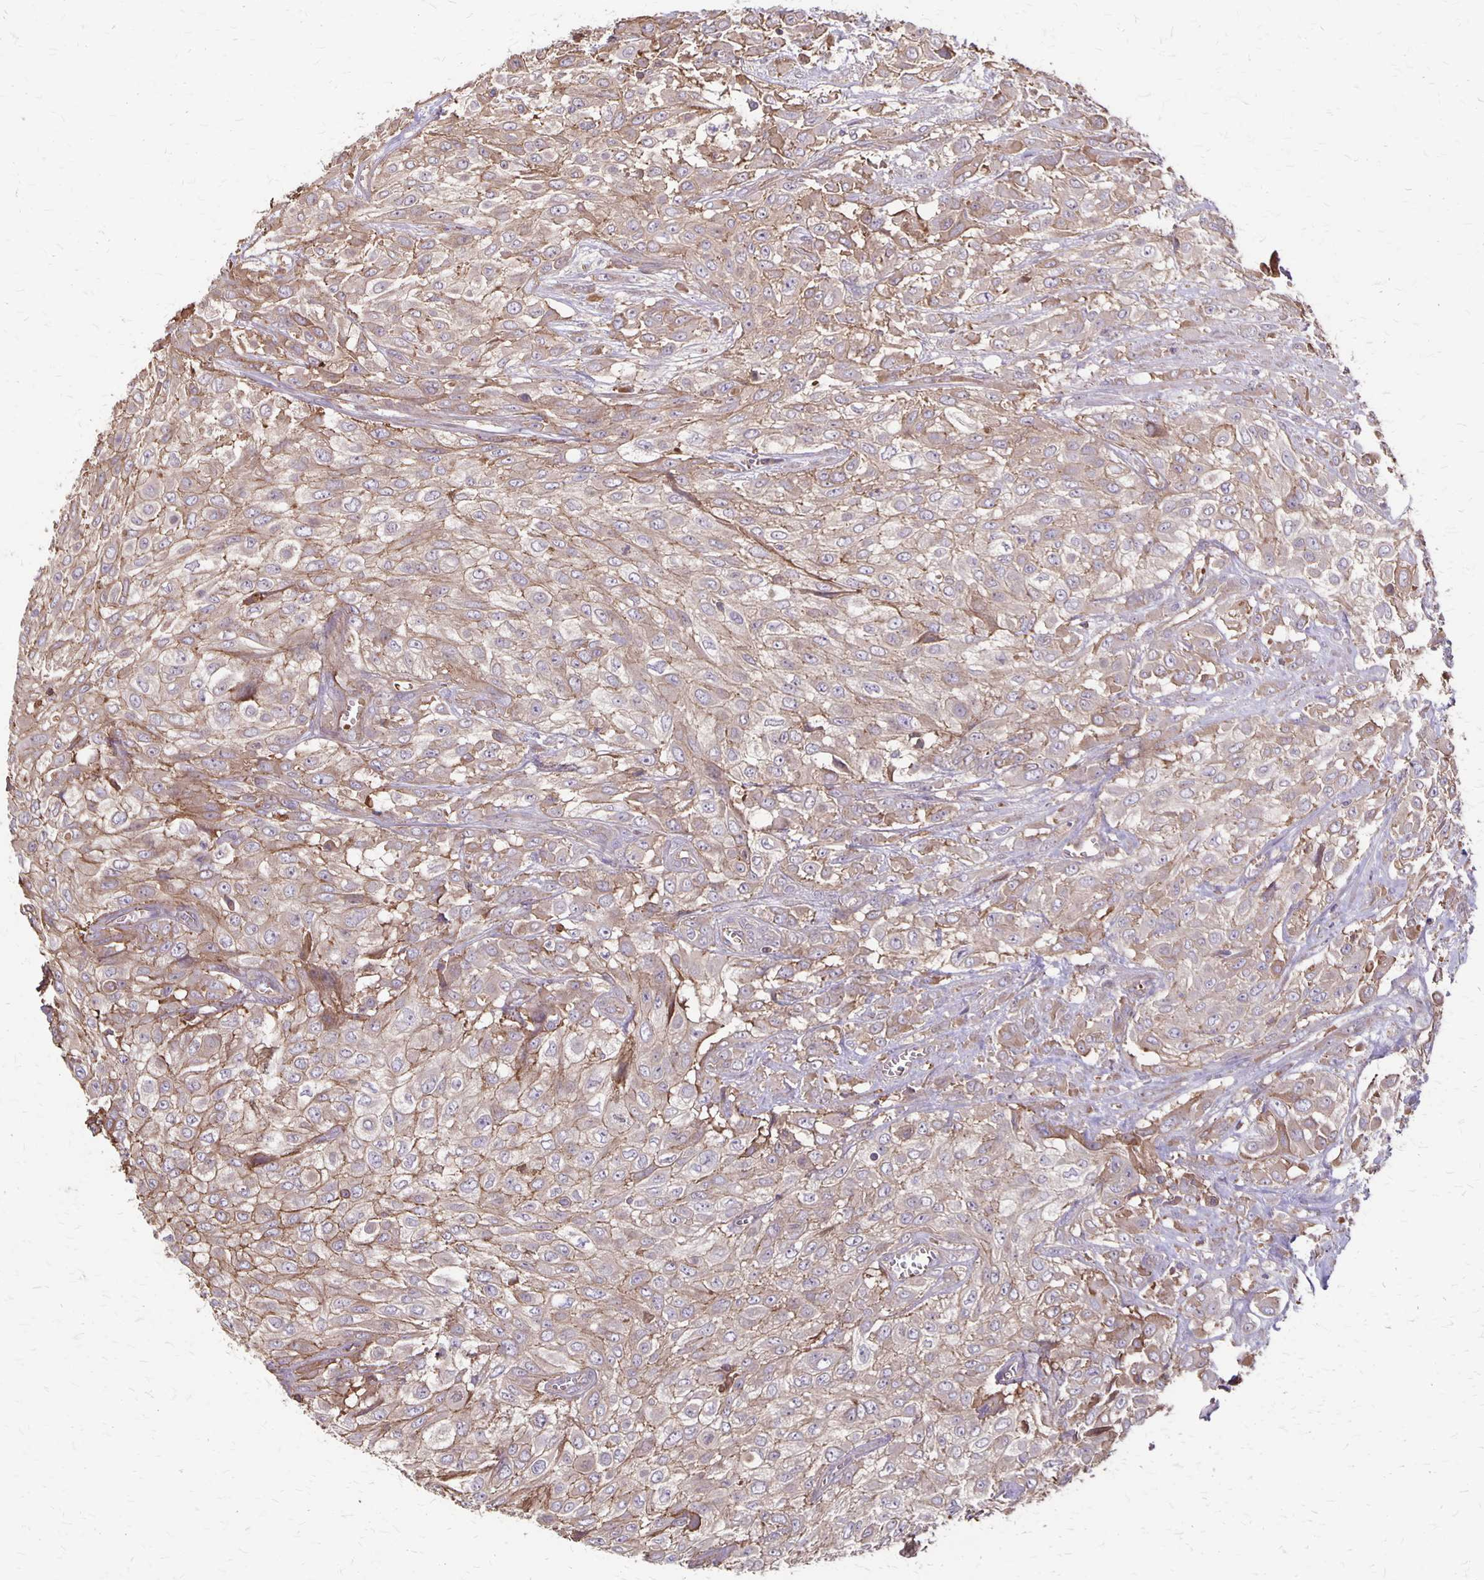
{"staining": {"intensity": "weak", "quantity": "<25%", "location": "cytoplasmic/membranous"}, "tissue": "urothelial cancer", "cell_type": "Tumor cells", "image_type": "cancer", "snomed": [{"axis": "morphology", "description": "Urothelial carcinoma, High grade"}, {"axis": "topography", "description": "Urinary bladder"}], "caption": "Tumor cells show no significant protein positivity in high-grade urothelial carcinoma. The staining was performed using DAB (3,3'-diaminobenzidine) to visualize the protein expression in brown, while the nuclei were stained in blue with hematoxylin (Magnification: 20x).", "gene": "PROM2", "patient": {"sex": "male", "age": 57}}